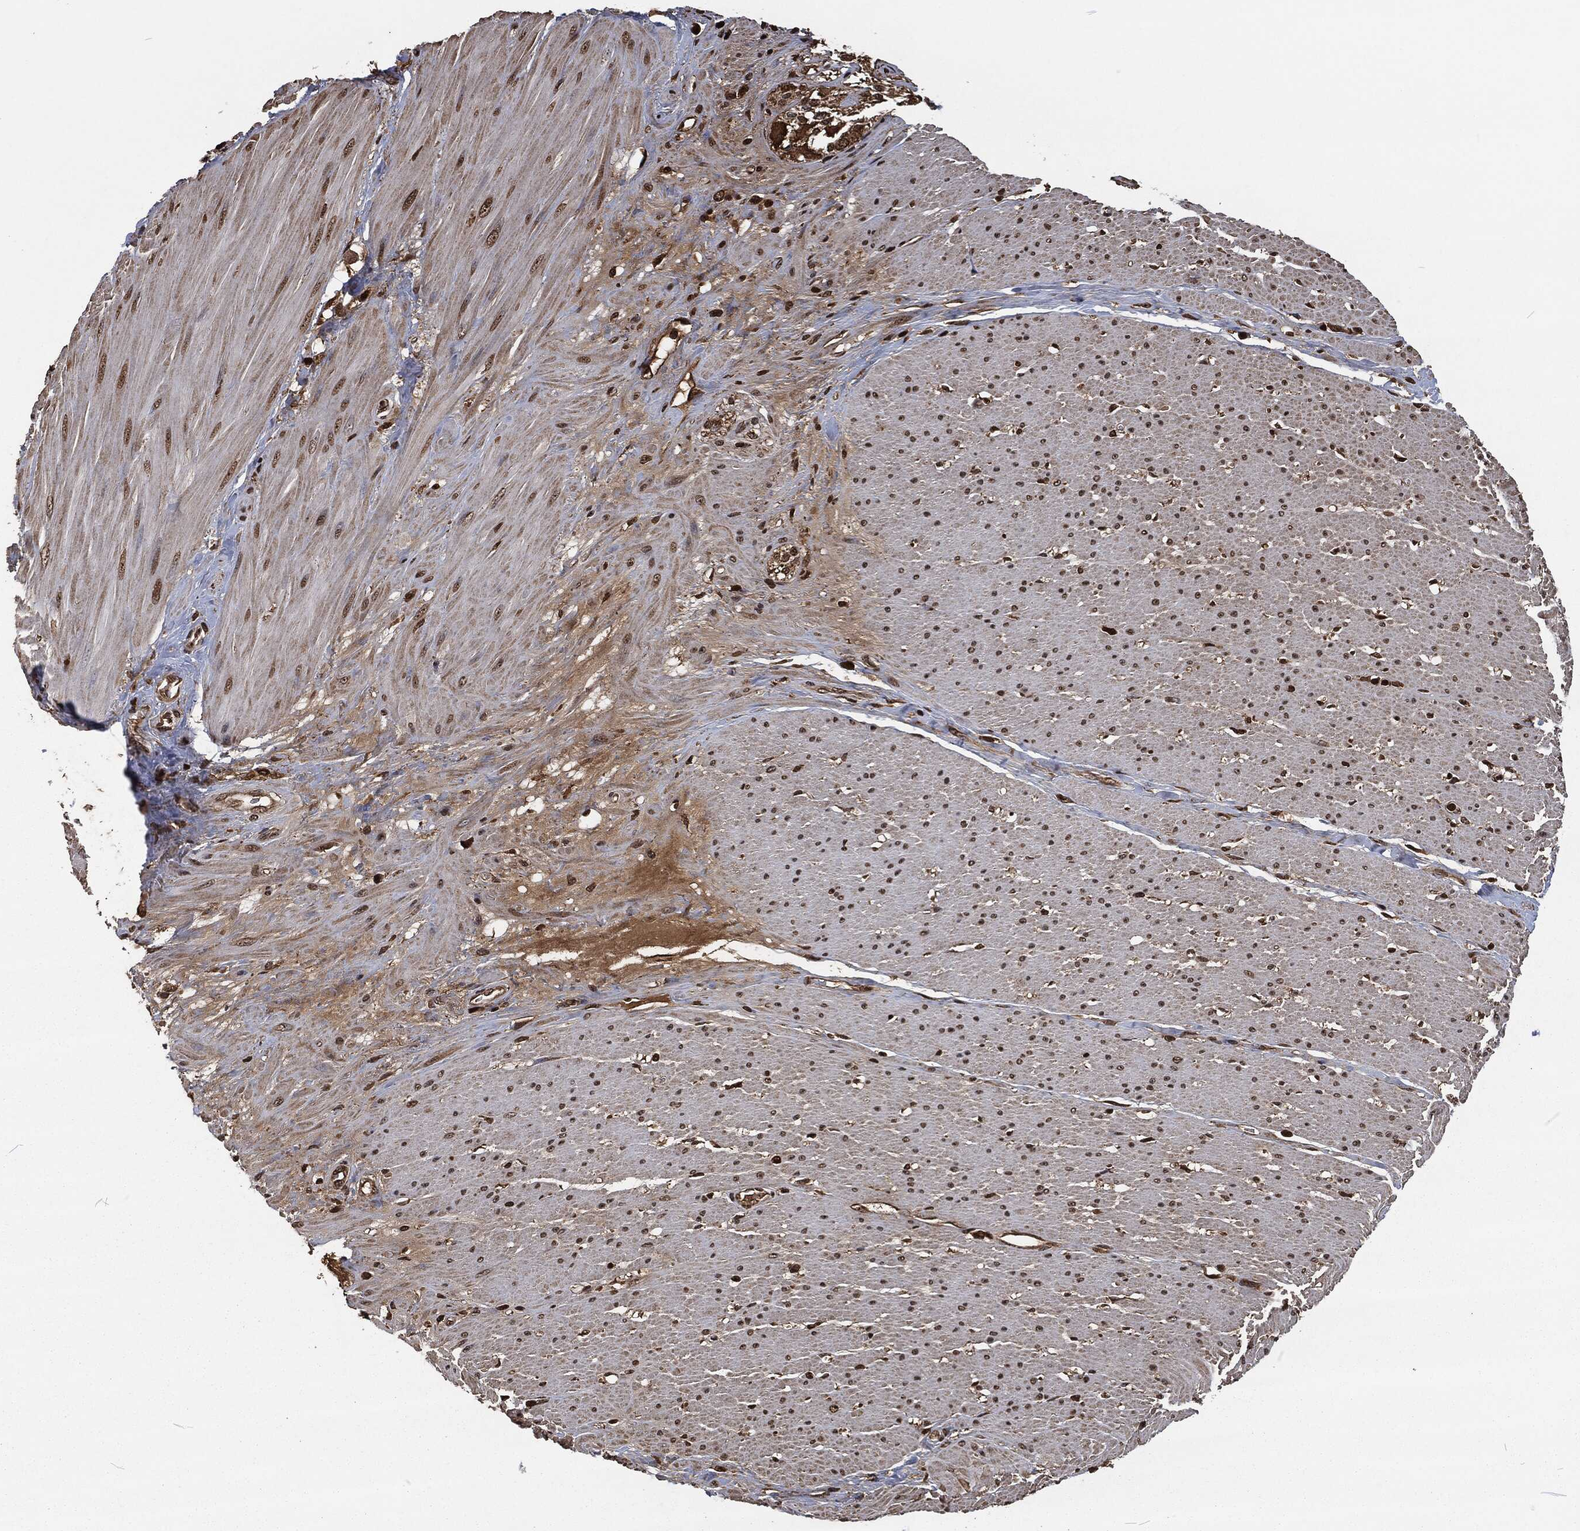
{"staining": {"intensity": "strong", "quantity": "25%-75%", "location": "nuclear"}, "tissue": "smooth muscle", "cell_type": "Smooth muscle cells", "image_type": "normal", "snomed": [{"axis": "morphology", "description": "Normal tissue, NOS"}, {"axis": "topography", "description": "Soft tissue"}, {"axis": "topography", "description": "Smooth muscle"}], "caption": "Smooth muscle cells show high levels of strong nuclear staining in approximately 25%-75% of cells in unremarkable smooth muscle.", "gene": "SNAI1", "patient": {"sex": "male", "age": 72}}